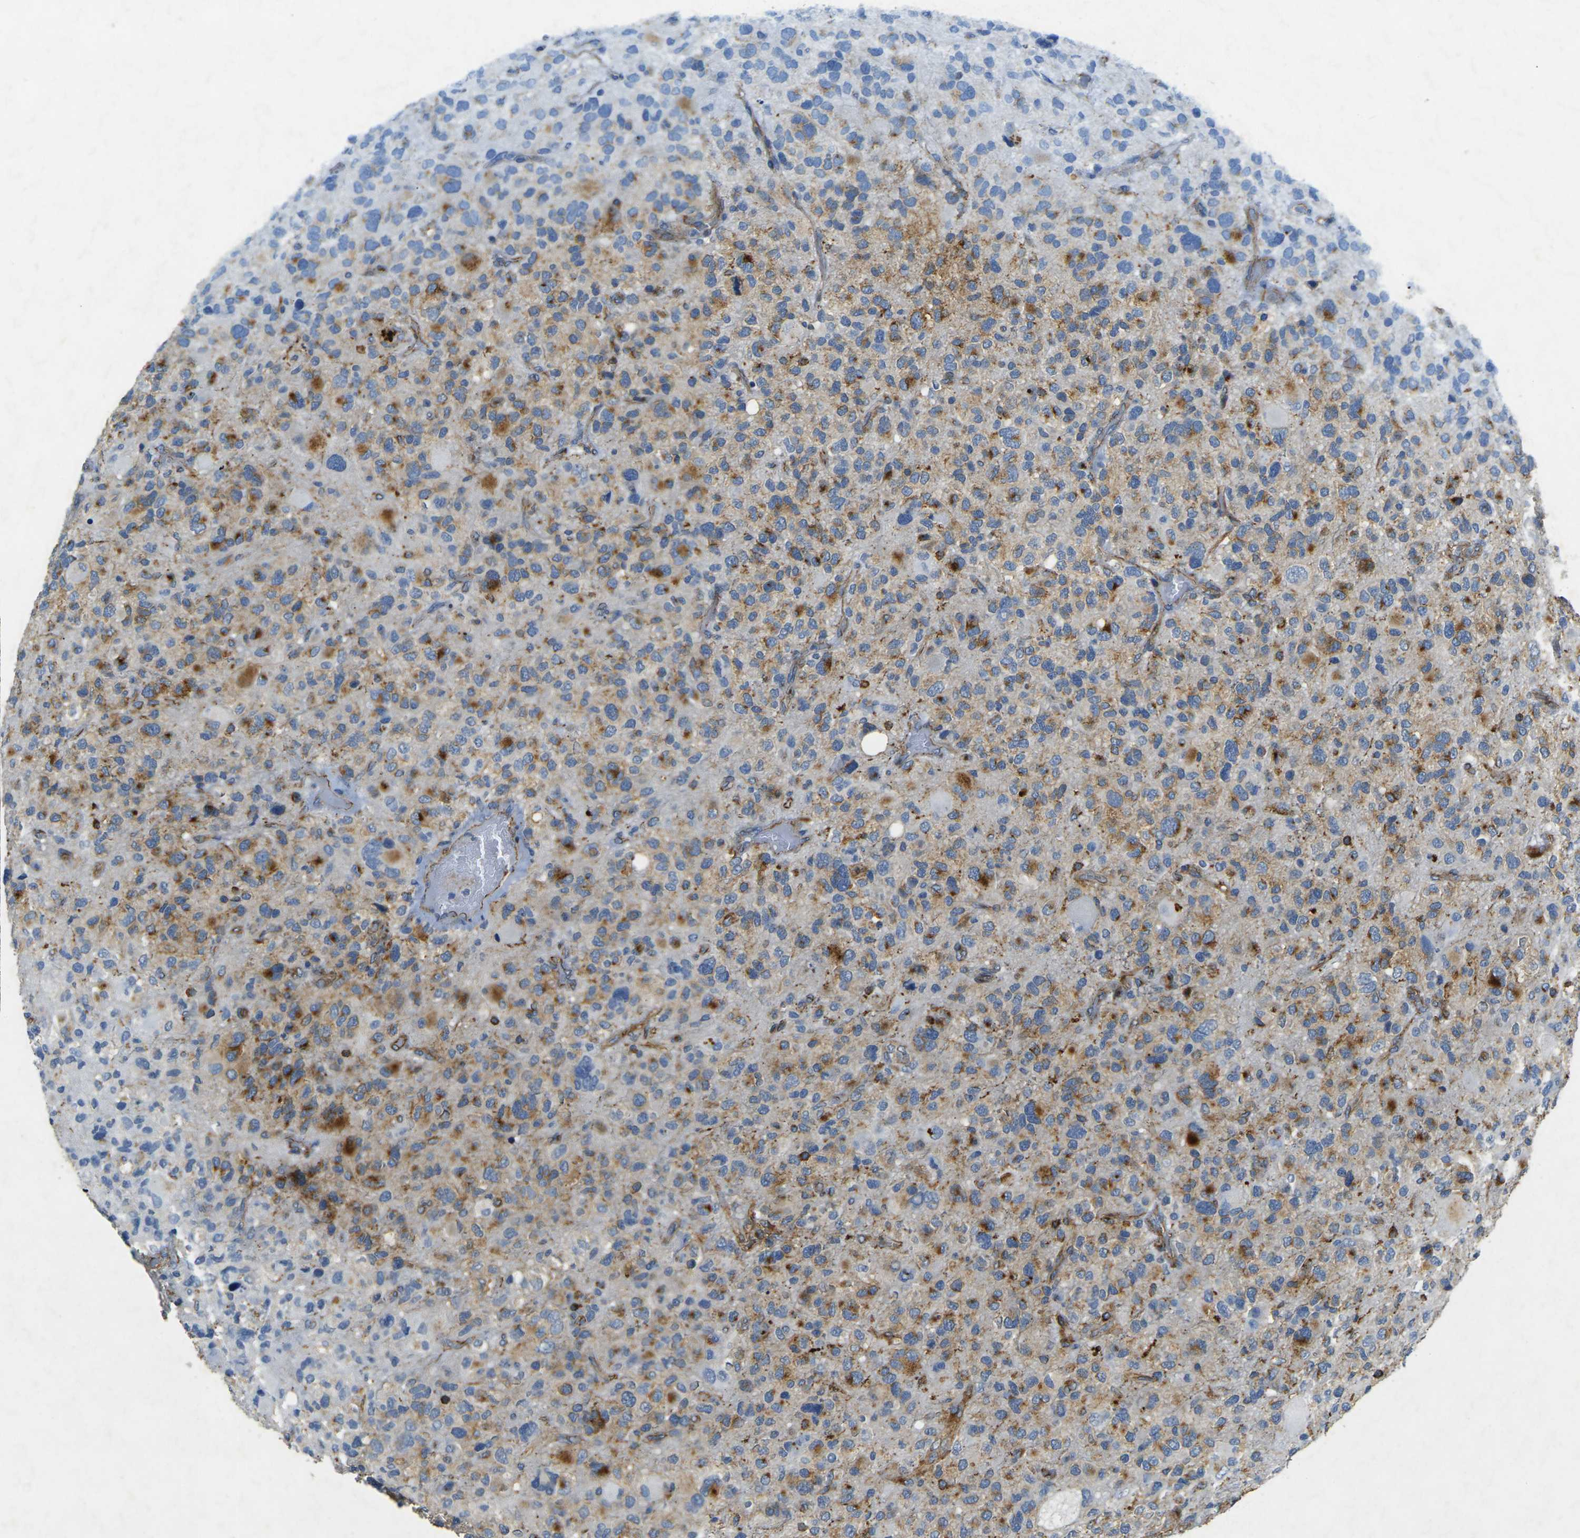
{"staining": {"intensity": "moderate", "quantity": "25%-75%", "location": "cytoplasmic/membranous"}, "tissue": "glioma", "cell_type": "Tumor cells", "image_type": "cancer", "snomed": [{"axis": "morphology", "description": "Glioma, malignant, High grade"}, {"axis": "topography", "description": "Brain"}], "caption": "Immunohistochemistry (IHC) of malignant glioma (high-grade) shows medium levels of moderate cytoplasmic/membranous expression in approximately 25%-75% of tumor cells.", "gene": "SORT1", "patient": {"sex": "male", "age": 48}}